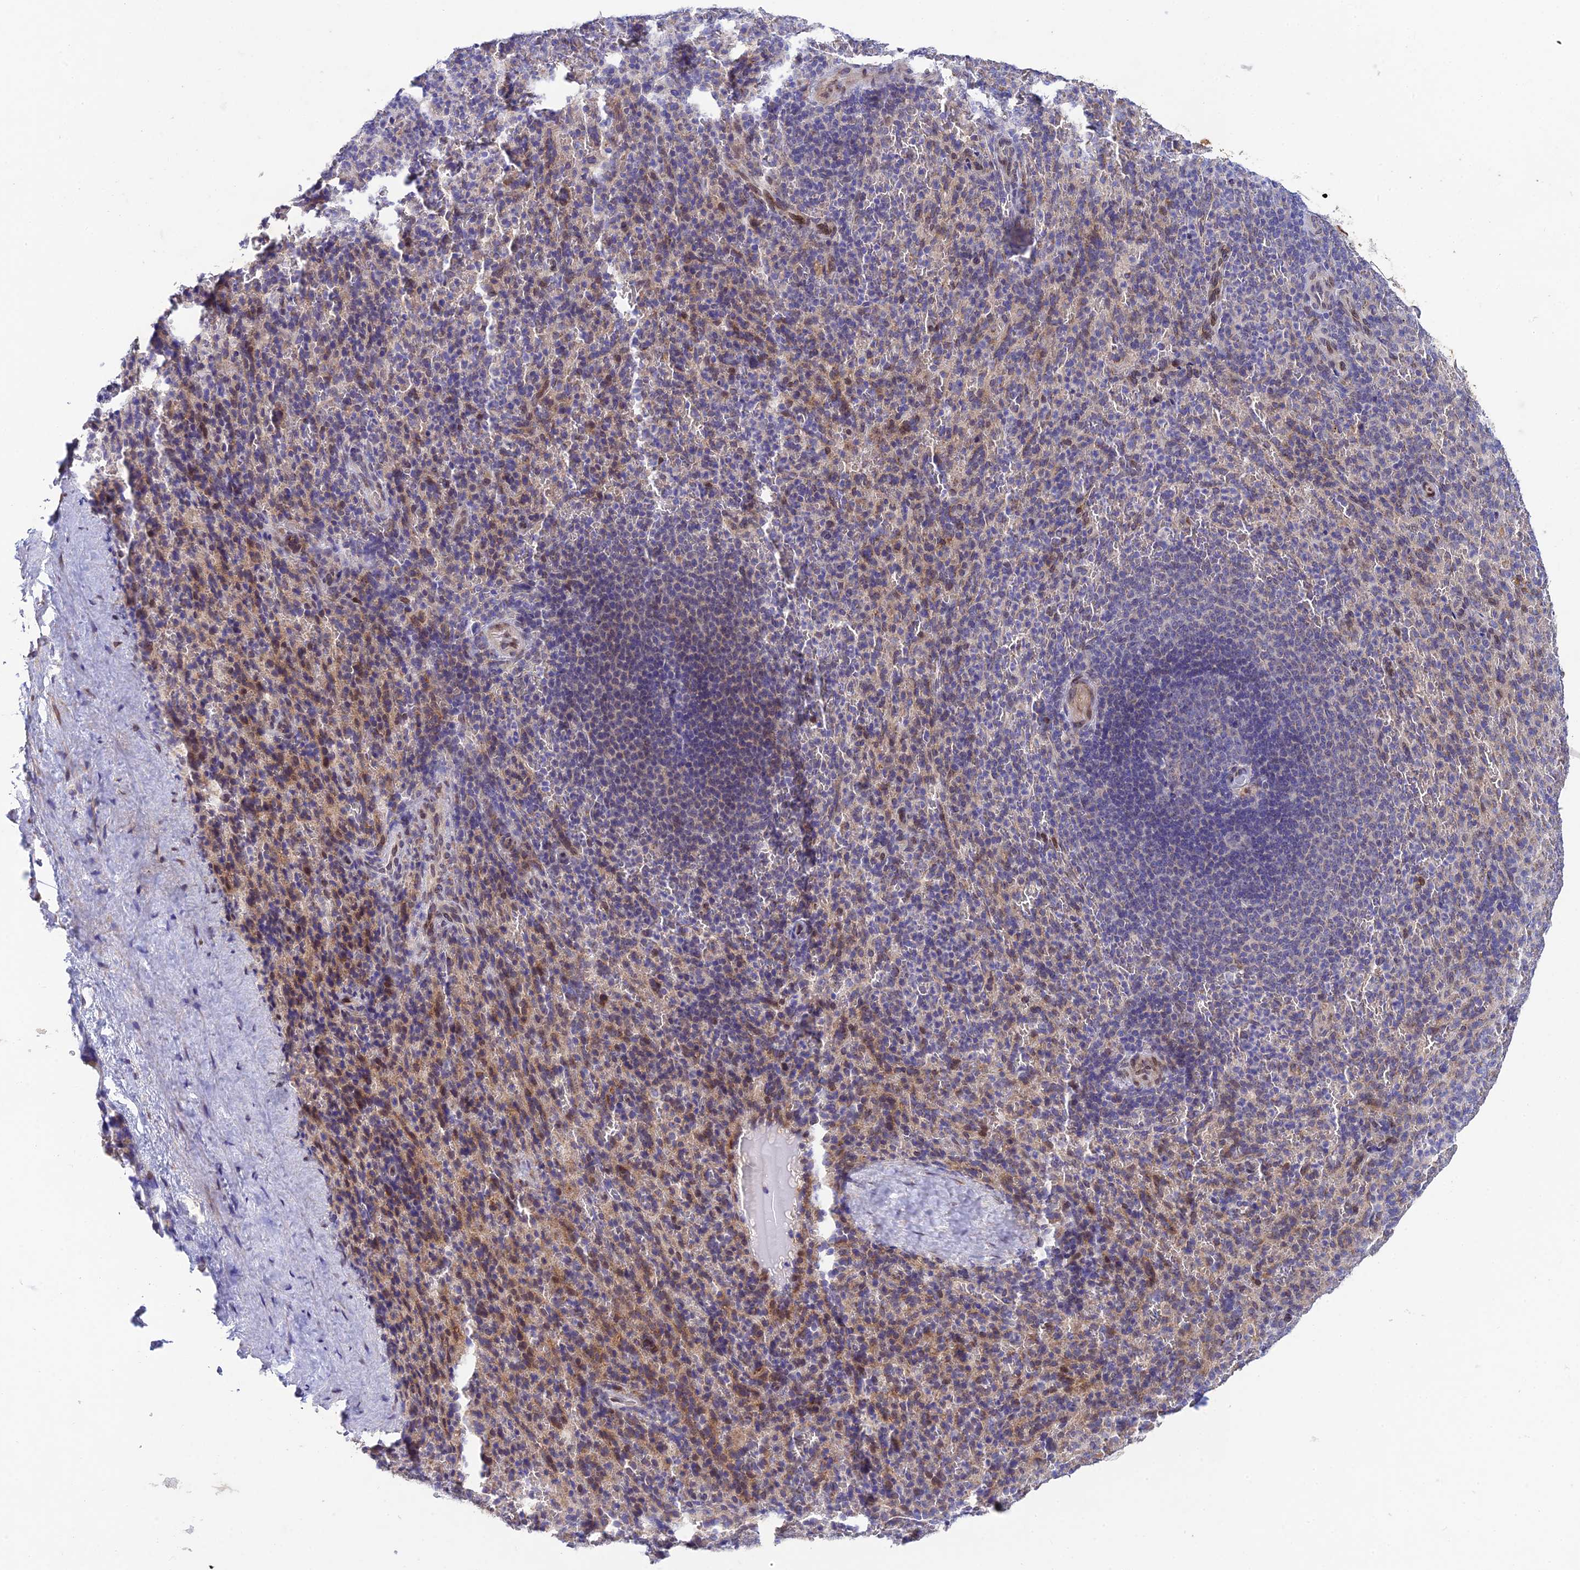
{"staining": {"intensity": "weak", "quantity": "<25%", "location": "cytoplasmic/membranous"}, "tissue": "spleen", "cell_type": "Cells in red pulp", "image_type": "normal", "snomed": [{"axis": "morphology", "description": "Normal tissue, NOS"}, {"axis": "topography", "description": "Spleen"}], "caption": "Protein analysis of unremarkable spleen shows no significant positivity in cells in red pulp. (DAB (3,3'-diaminobenzidine) IHC with hematoxylin counter stain).", "gene": "MGAT2", "patient": {"sex": "female", "age": 21}}